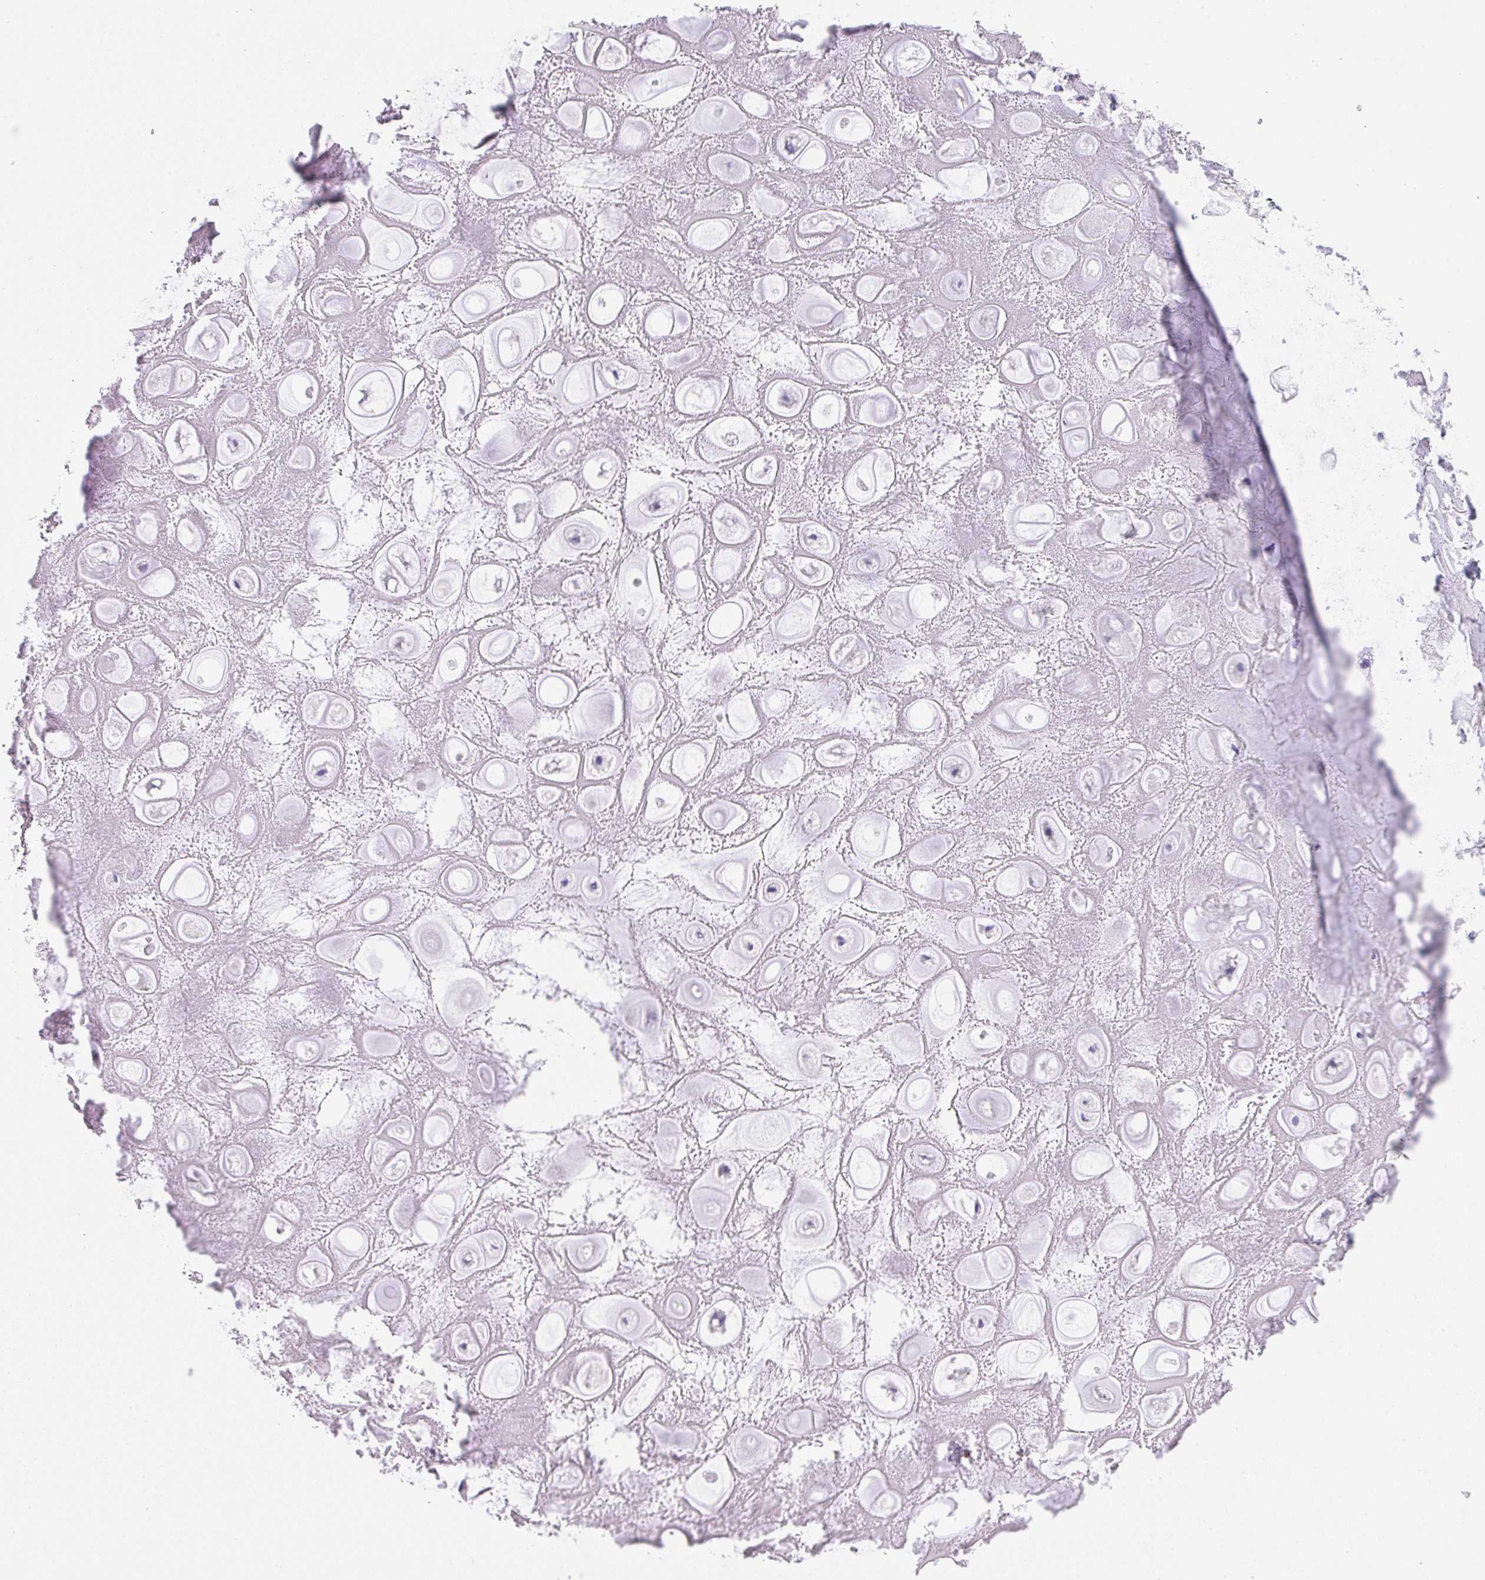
{"staining": {"intensity": "negative", "quantity": "none", "location": "none"}, "tissue": "soft tissue", "cell_type": "Chondrocytes", "image_type": "normal", "snomed": [{"axis": "morphology", "description": "Normal tissue, NOS"}, {"axis": "topography", "description": "Lymph node"}, {"axis": "topography", "description": "Cartilage tissue"}, {"axis": "topography", "description": "Nasopharynx"}], "caption": "Immunohistochemical staining of normal human soft tissue demonstrates no significant staining in chondrocytes.", "gene": "DBN1", "patient": {"sex": "male", "age": 63}}